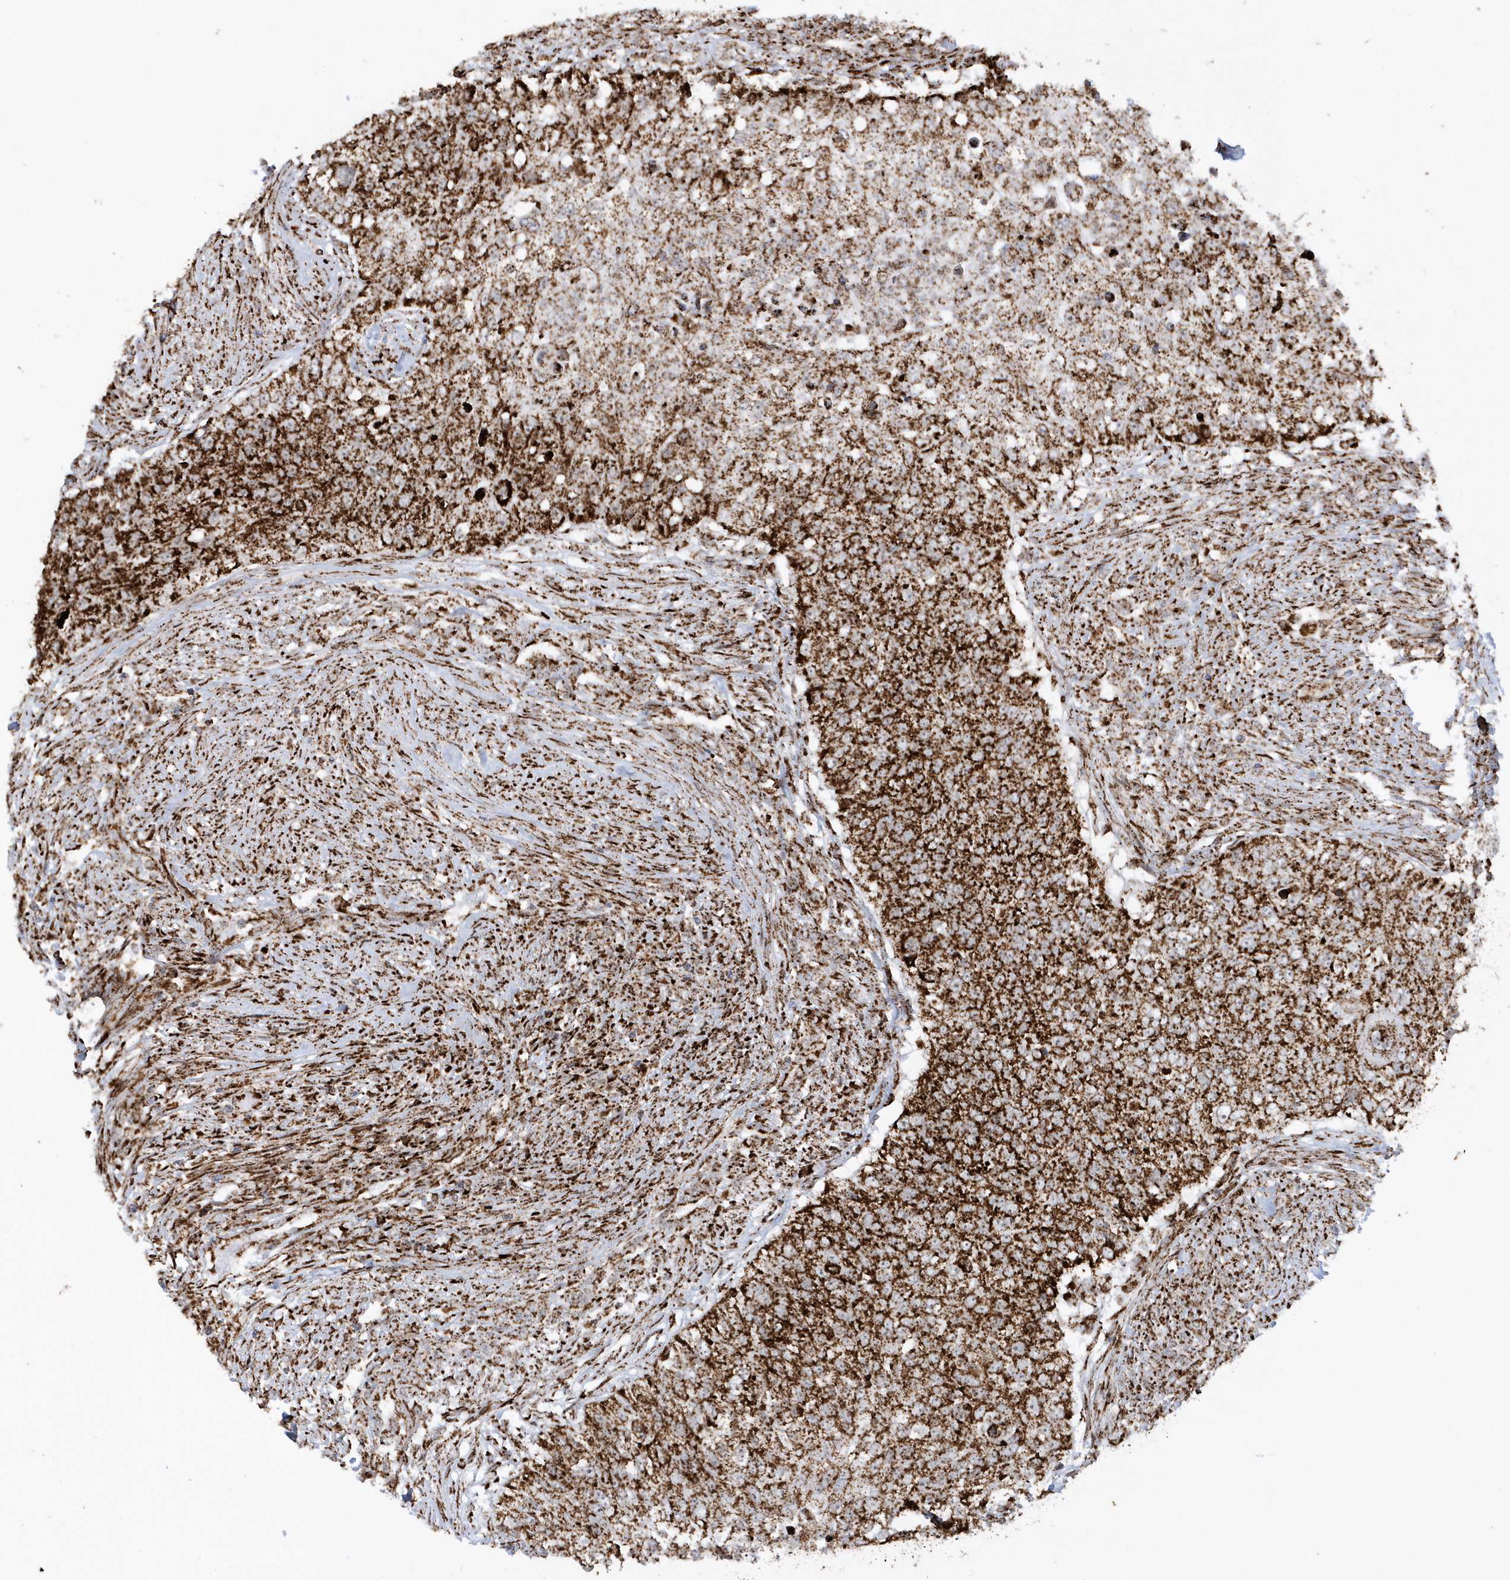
{"staining": {"intensity": "strong", "quantity": ">75%", "location": "cytoplasmic/membranous"}, "tissue": "urothelial cancer", "cell_type": "Tumor cells", "image_type": "cancer", "snomed": [{"axis": "morphology", "description": "Urothelial carcinoma, High grade"}, {"axis": "topography", "description": "Urinary bladder"}], "caption": "IHC of human urothelial carcinoma (high-grade) demonstrates high levels of strong cytoplasmic/membranous positivity in about >75% of tumor cells.", "gene": "CRY2", "patient": {"sex": "female", "age": 60}}